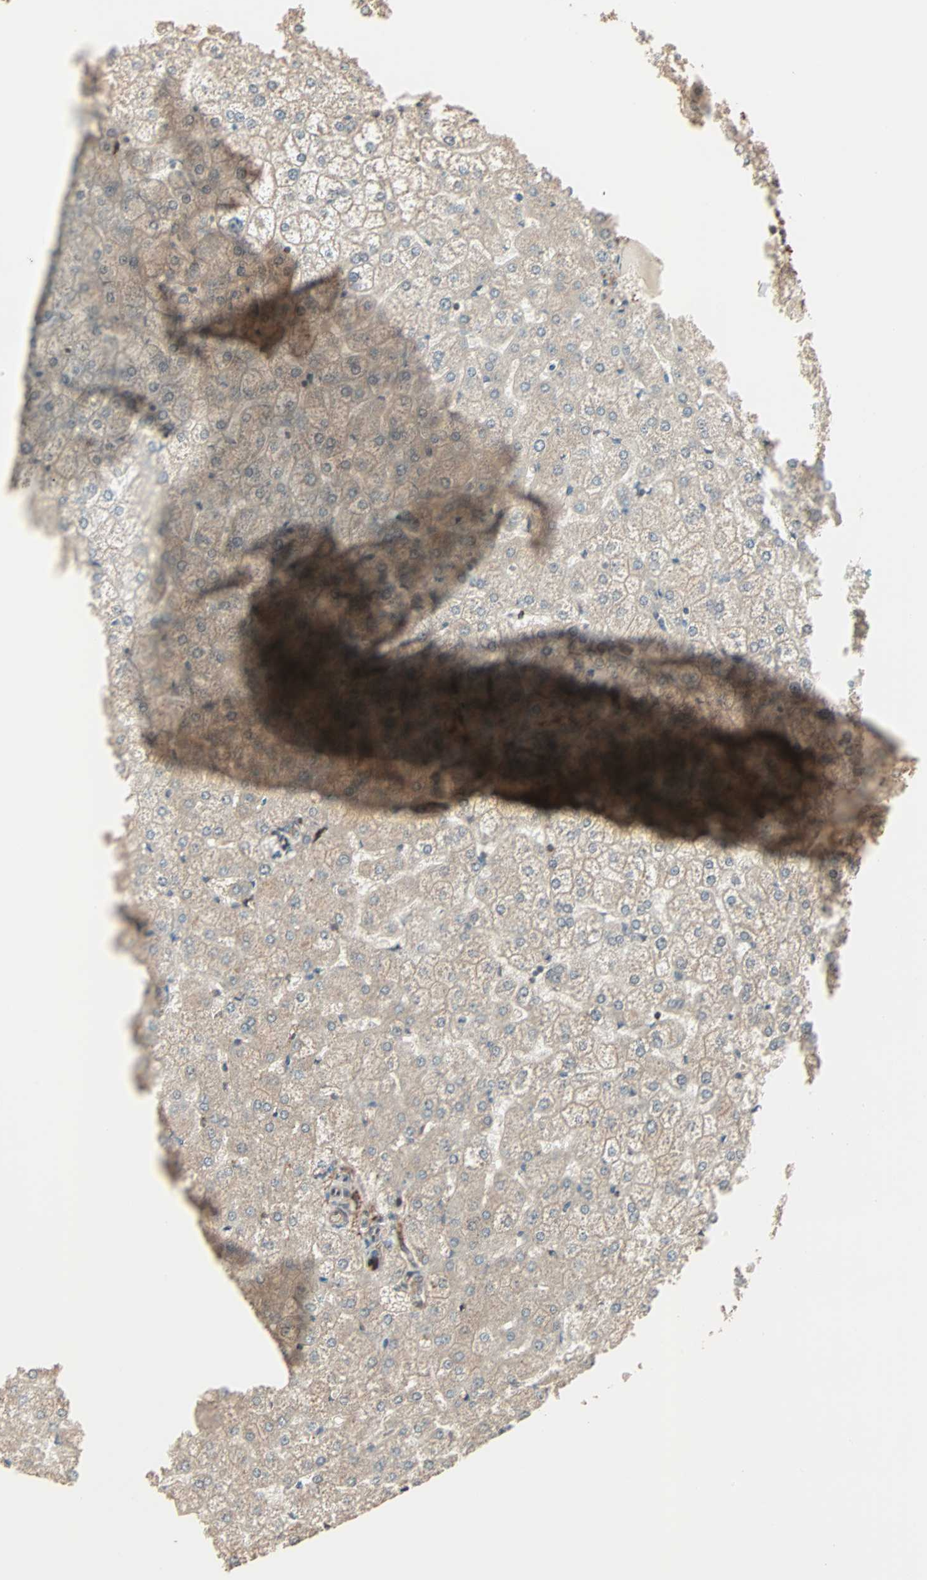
{"staining": {"intensity": "weak", "quantity": ">75%", "location": "cytoplasmic/membranous"}, "tissue": "liver", "cell_type": "Cholangiocytes", "image_type": "normal", "snomed": [{"axis": "morphology", "description": "Normal tissue, NOS"}, {"axis": "topography", "description": "Liver"}], "caption": "IHC of unremarkable liver exhibits low levels of weak cytoplasmic/membranous expression in about >75% of cholangiocytes. The protein of interest is stained brown, and the nuclei are stained in blue (DAB IHC with brightfield microscopy, high magnification).", "gene": "CALCRL", "patient": {"sex": "female", "age": 32}}